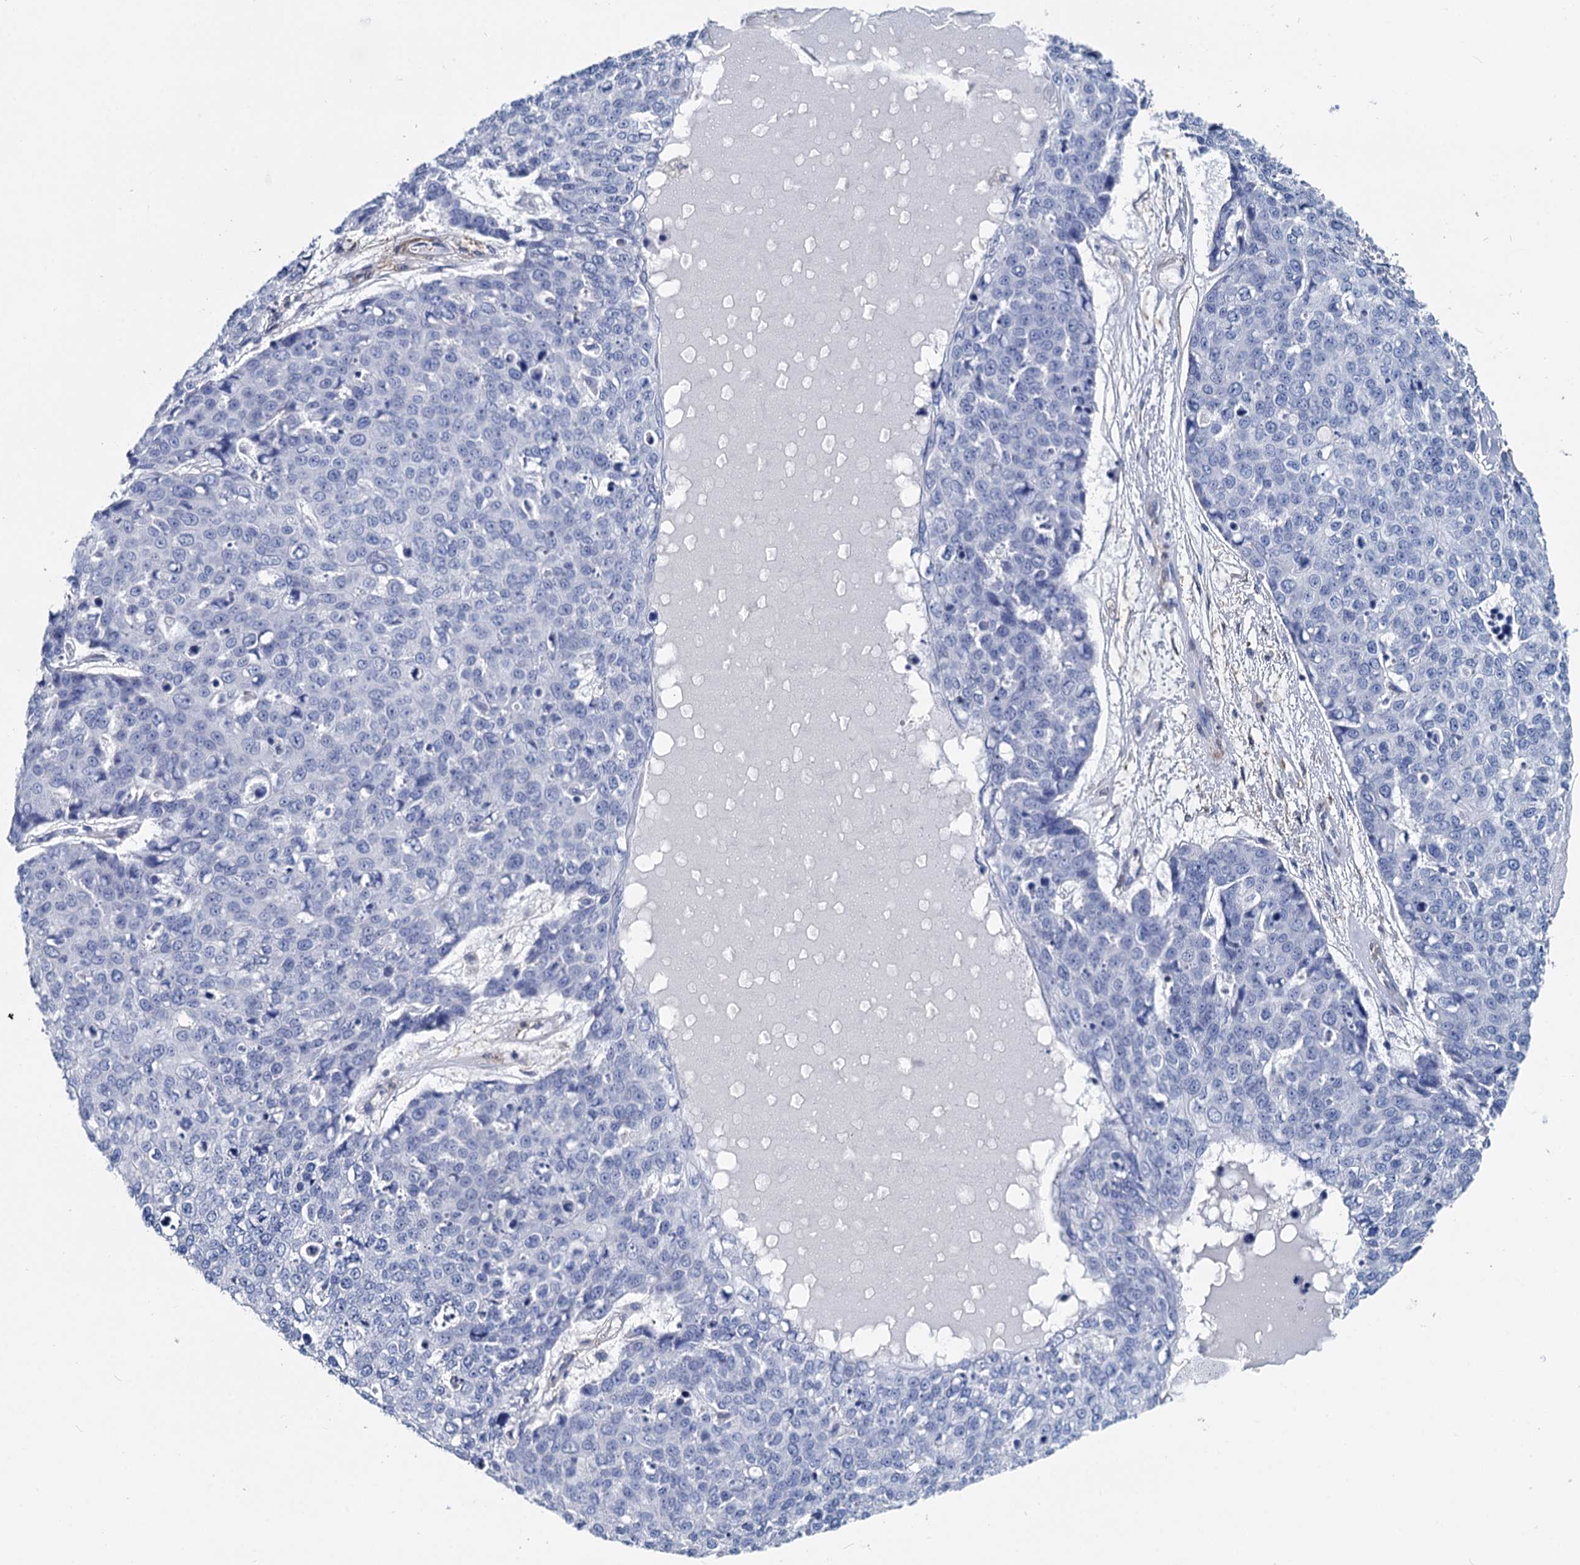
{"staining": {"intensity": "negative", "quantity": "none", "location": "none"}, "tissue": "skin cancer", "cell_type": "Tumor cells", "image_type": "cancer", "snomed": [{"axis": "morphology", "description": "Squamous cell carcinoma, NOS"}, {"axis": "topography", "description": "Skin"}], "caption": "An immunohistochemistry histopathology image of skin cancer (squamous cell carcinoma) is shown. There is no staining in tumor cells of skin cancer (squamous cell carcinoma).", "gene": "GSTM3", "patient": {"sex": "female", "age": 44}}